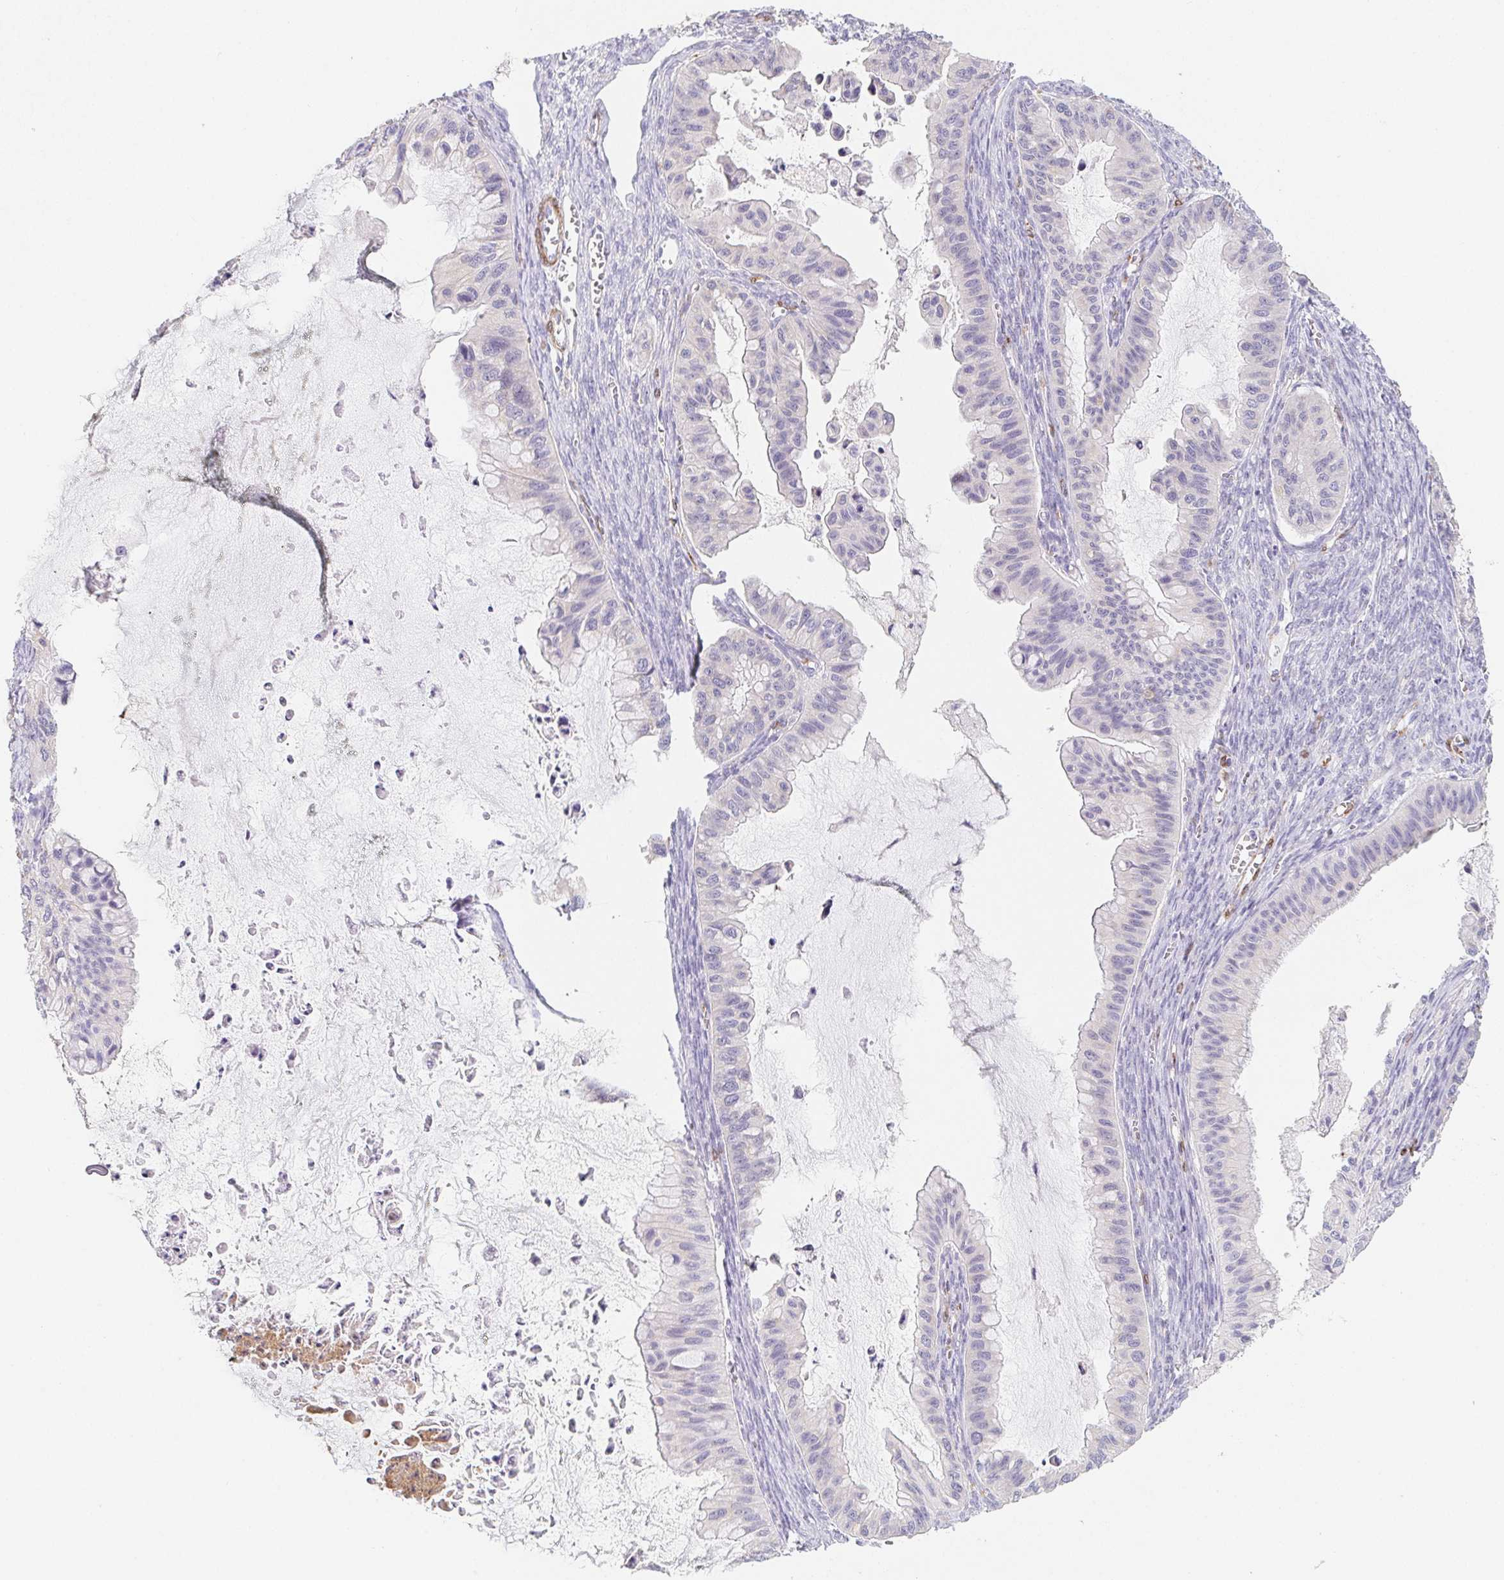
{"staining": {"intensity": "negative", "quantity": "none", "location": "none"}, "tissue": "ovarian cancer", "cell_type": "Tumor cells", "image_type": "cancer", "snomed": [{"axis": "morphology", "description": "Cystadenocarcinoma, mucinous, NOS"}, {"axis": "topography", "description": "Ovary"}], "caption": "Tumor cells show no significant protein positivity in ovarian mucinous cystadenocarcinoma.", "gene": "HRC", "patient": {"sex": "female", "age": 72}}